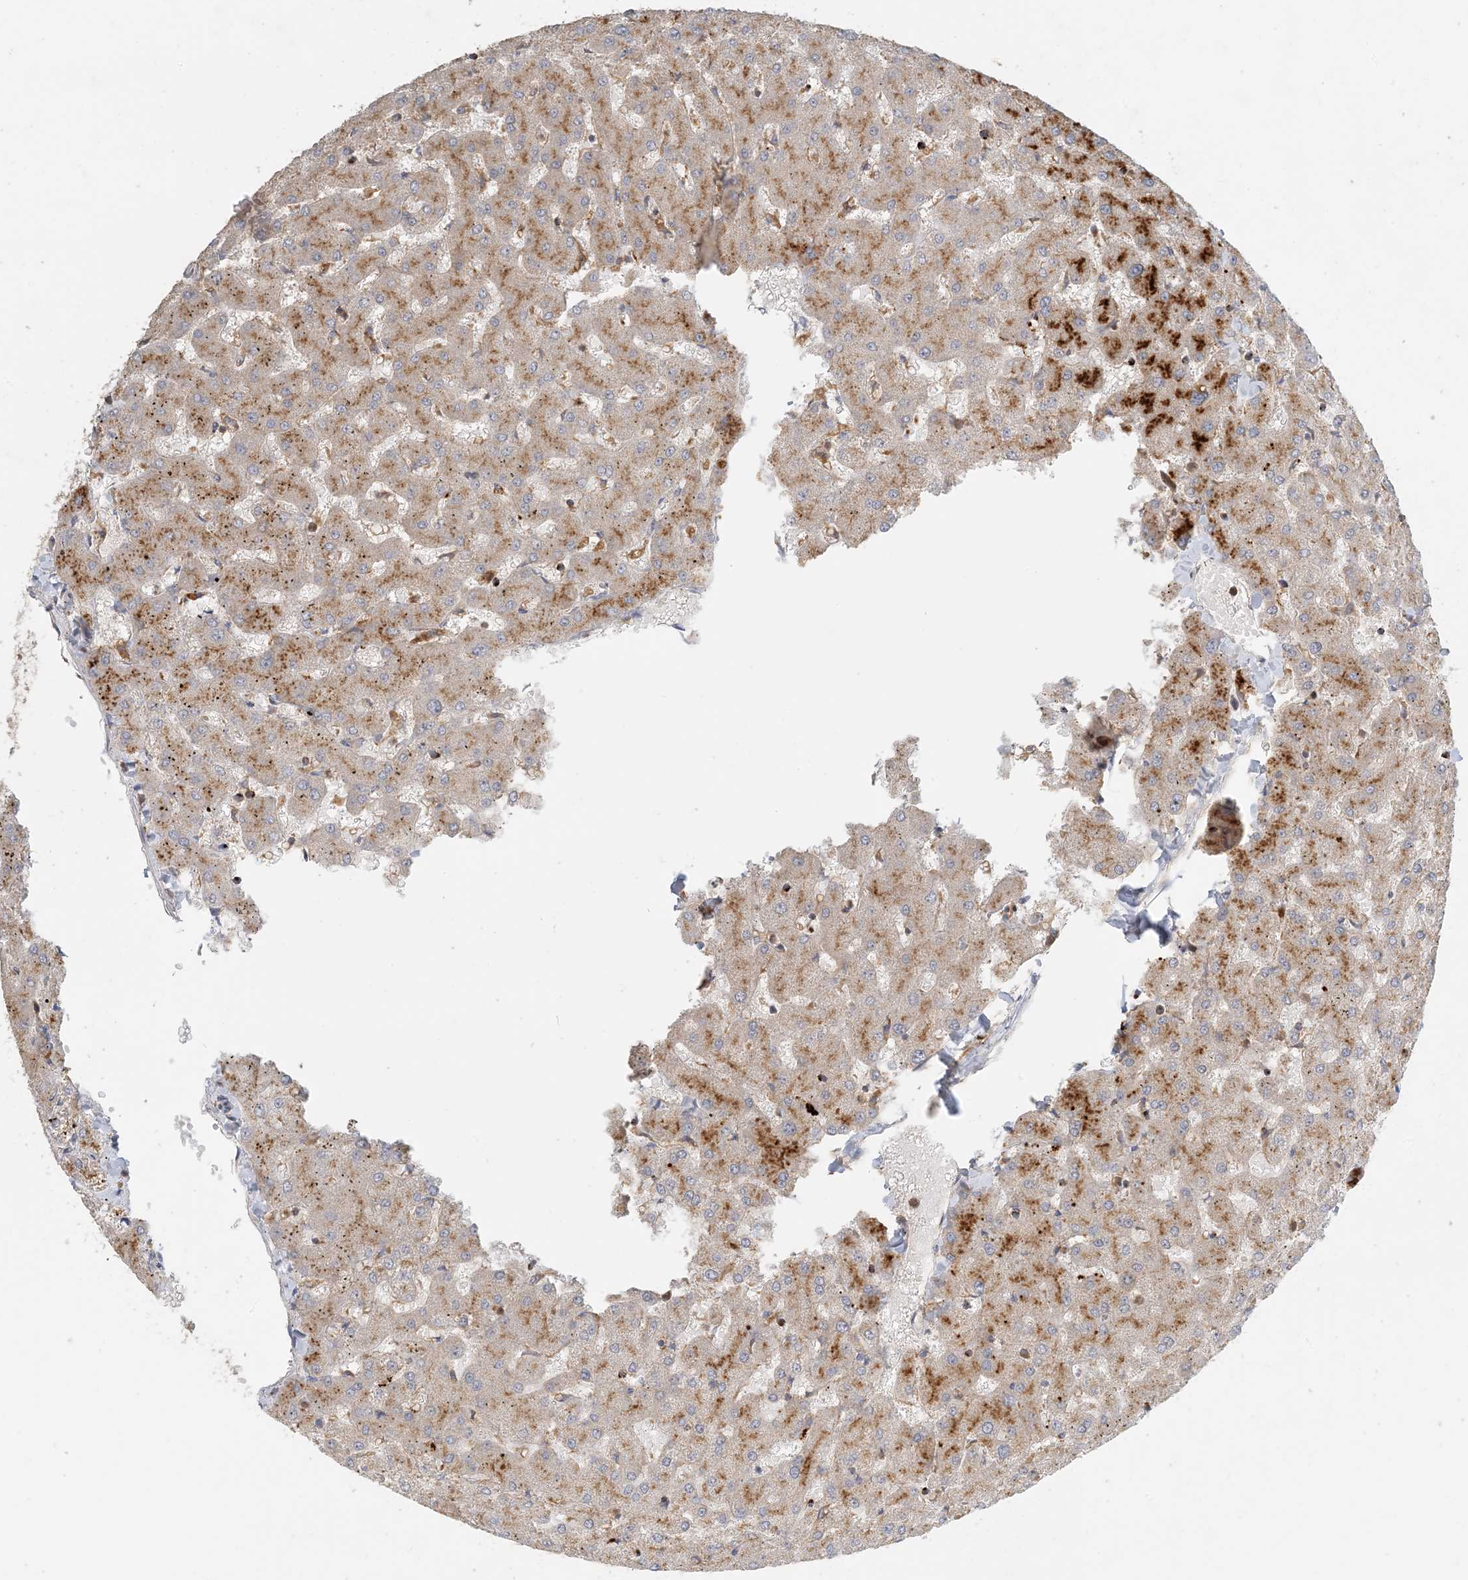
{"staining": {"intensity": "weak", "quantity": "25%-75%", "location": "cytoplasmic/membranous"}, "tissue": "liver", "cell_type": "Cholangiocytes", "image_type": "normal", "snomed": [{"axis": "morphology", "description": "Normal tissue, NOS"}, {"axis": "topography", "description": "Liver"}], "caption": "High-power microscopy captured an IHC image of benign liver, revealing weak cytoplasmic/membranous positivity in about 25%-75% of cholangiocytes.", "gene": "SPPL2A", "patient": {"sex": "female", "age": 63}}